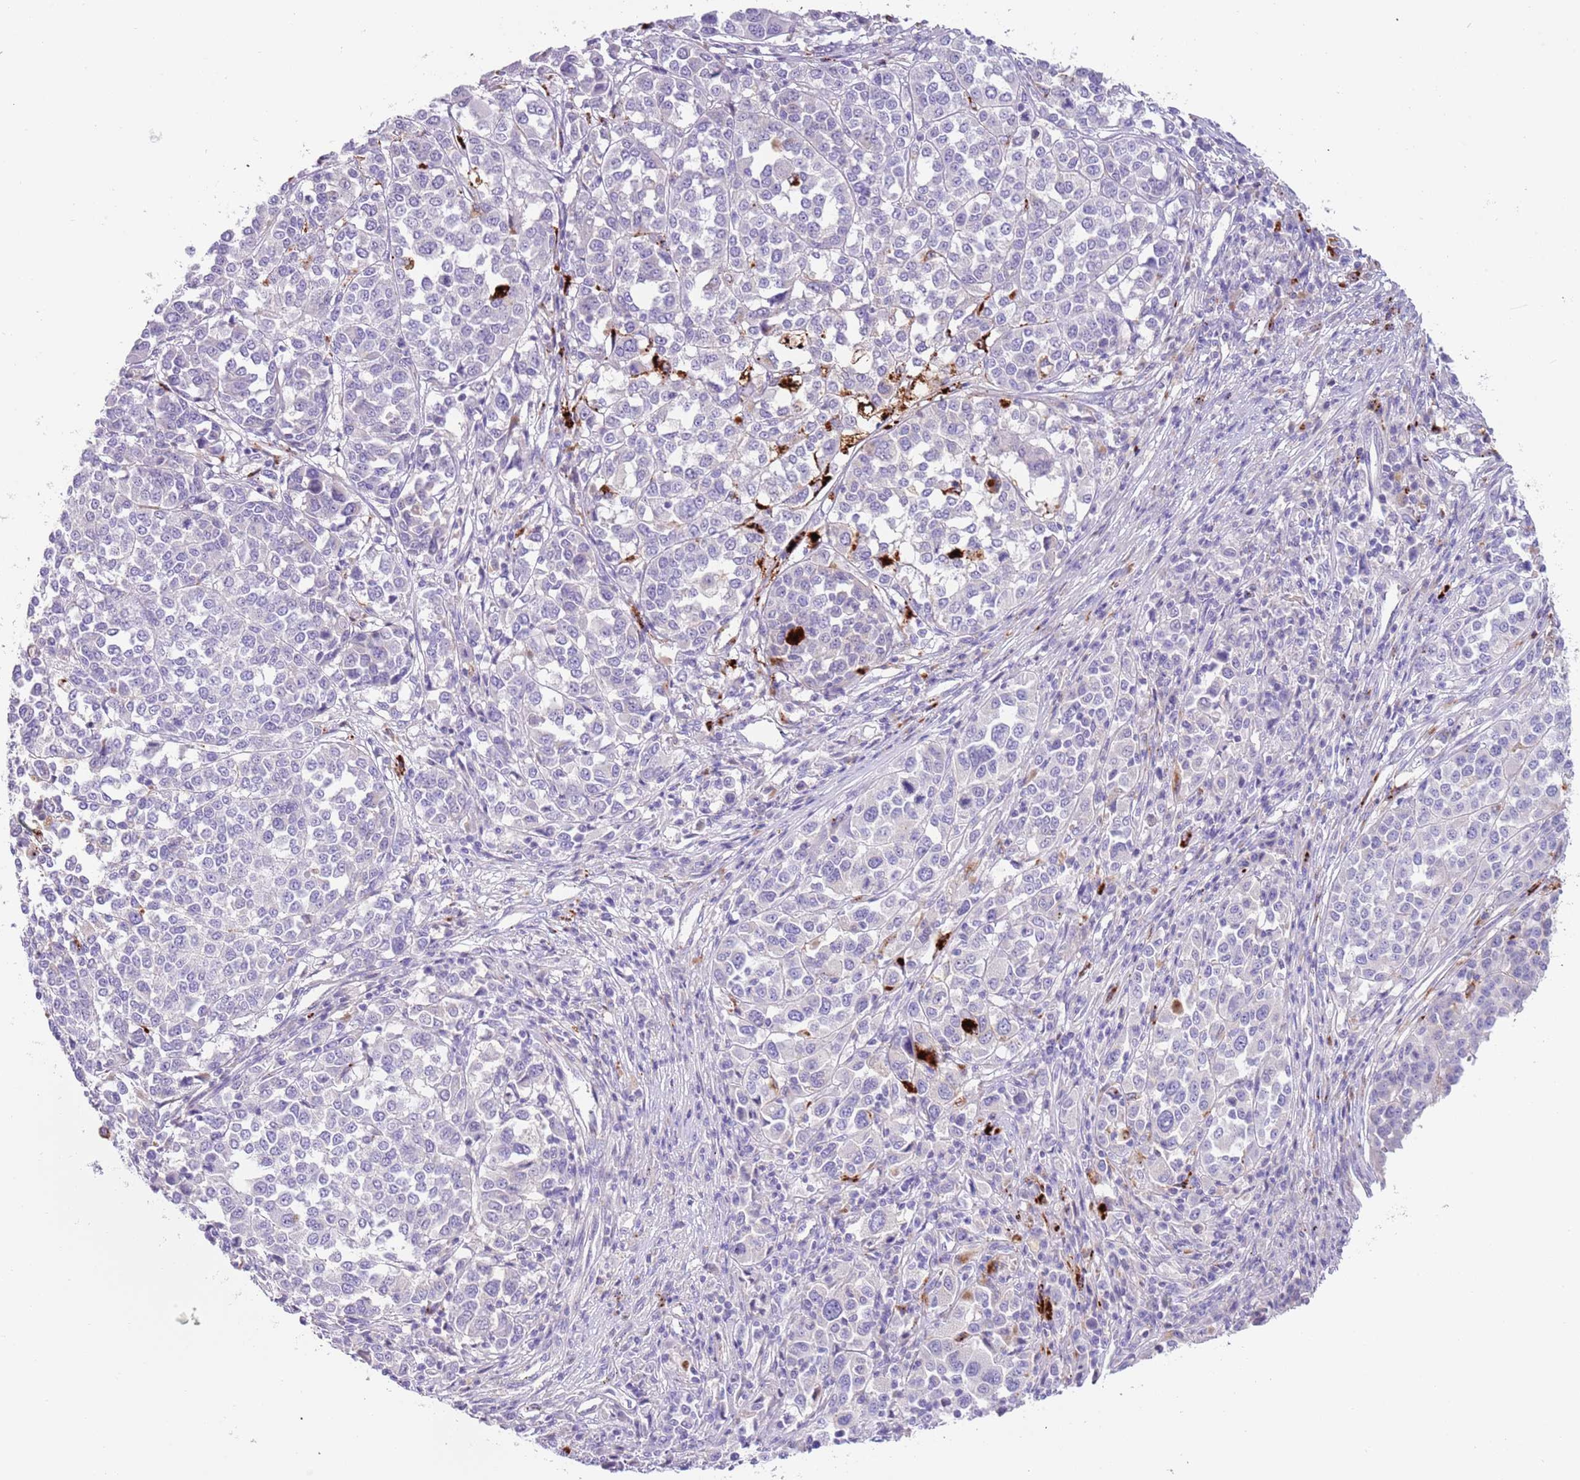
{"staining": {"intensity": "negative", "quantity": "none", "location": "none"}, "tissue": "melanoma", "cell_type": "Tumor cells", "image_type": "cancer", "snomed": [{"axis": "morphology", "description": "Malignant melanoma, Metastatic site"}, {"axis": "topography", "description": "Lymph node"}], "caption": "Protein analysis of malignant melanoma (metastatic site) demonstrates no significant positivity in tumor cells.", "gene": "LRRN3", "patient": {"sex": "male", "age": 44}}